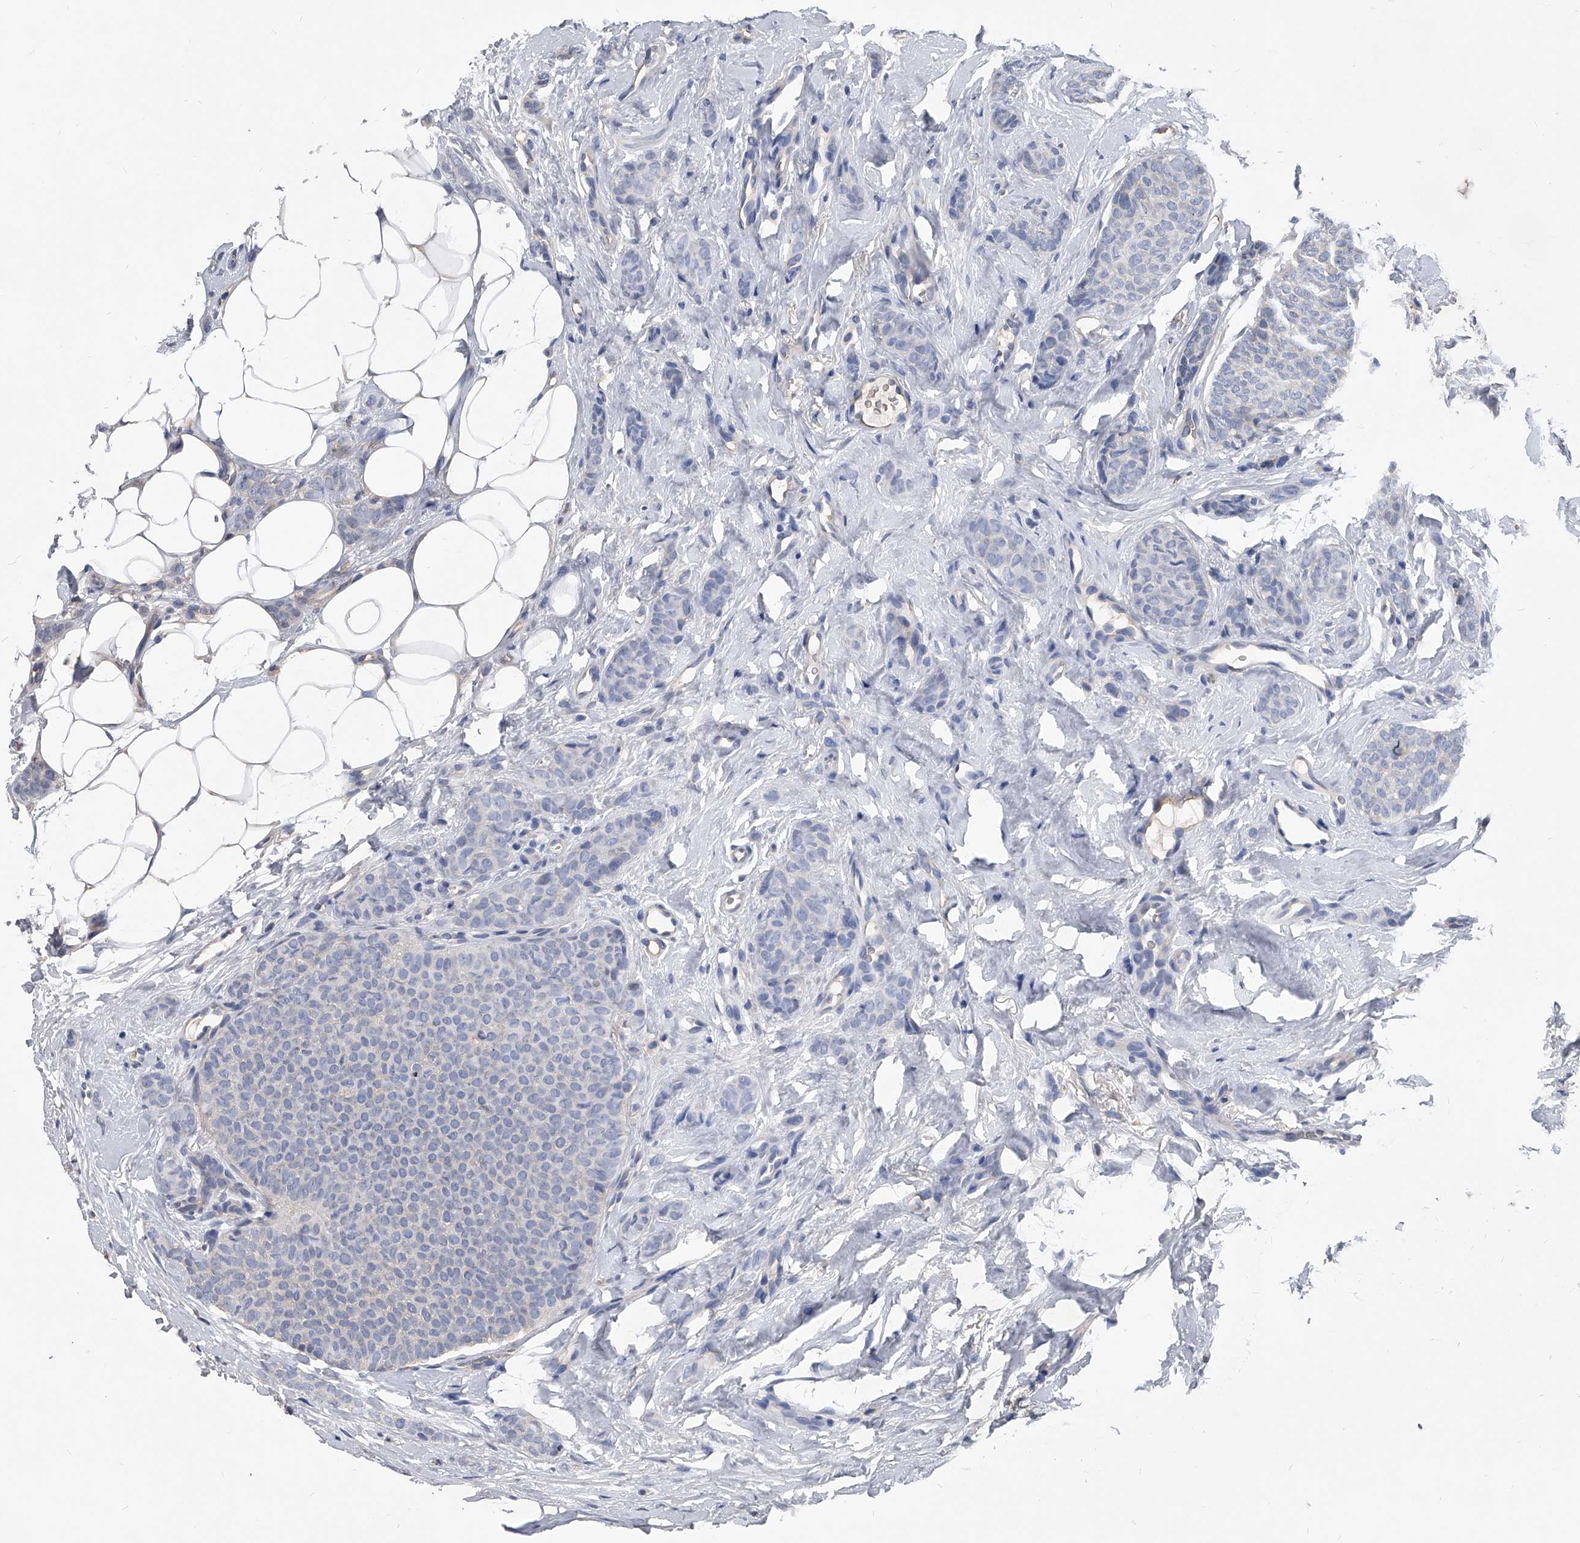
{"staining": {"intensity": "negative", "quantity": "none", "location": "none"}, "tissue": "breast cancer", "cell_type": "Tumor cells", "image_type": "cancer", "snomed": [{"axis": "morphology", "description": "Lobular carcinoma"}, {"axis": "topography", "description": "Skin"}, {"axis": "topography", "description": "Breast"}], "caption": "Breast cancer was stained to show a protein in brown. There is no significant positivity in tumor cells. The staining was performed using DAB (3,3'-diaminobenzidine) to visualize the protein expression in brown, while the nuclei were stained in blue with hematoxylin (Magnification: 20x).", "gene": "HOMER3", "patient": {"sex": "female", "age": 46}}